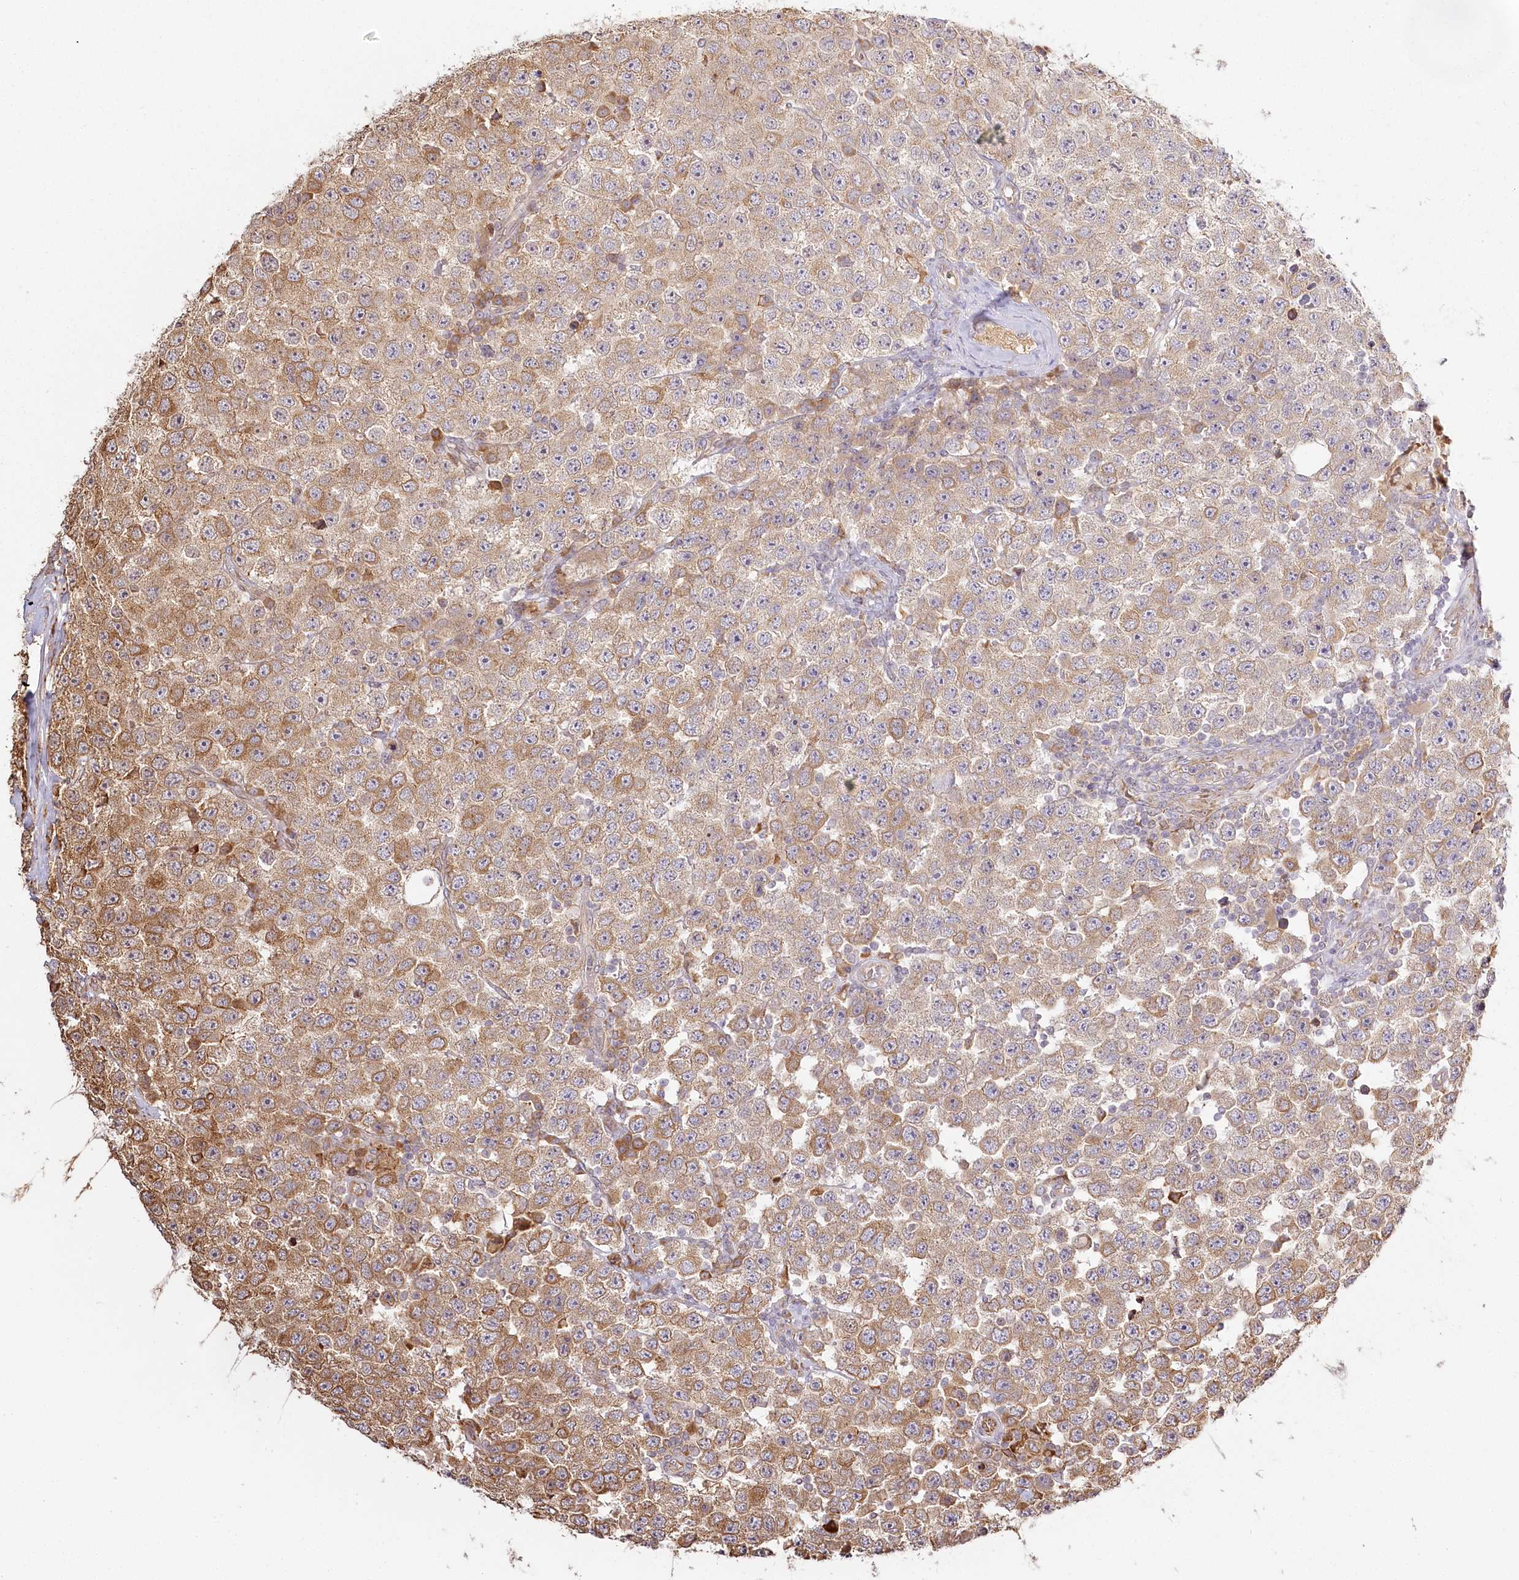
{"staining": {"intensity": "moderate", "quantity": ">75%", "location": "cytoplasmic/membranous"}, "tissue": "testis cancer", "cell_type": "Tumor cells", "image_type": "cancer", "snomed": [{"axis": "morphology", "description": "Seminoma, NOS"}, {"axis": "topography", "description": "Testis"}], "caption": "Testis seminoma was stained to show a protein in brown. There is medium levels of moderate cytoplasmic/membranous expression in approximately >75% of tumor cells. The staining was performed using DAB to visualize the protein expression in brown, while the nuclei were stained in blue with hematoxylin (Magnification: 20x).", "gene": "FAM13A", "patient": {"sex": "male", "age": 28}}